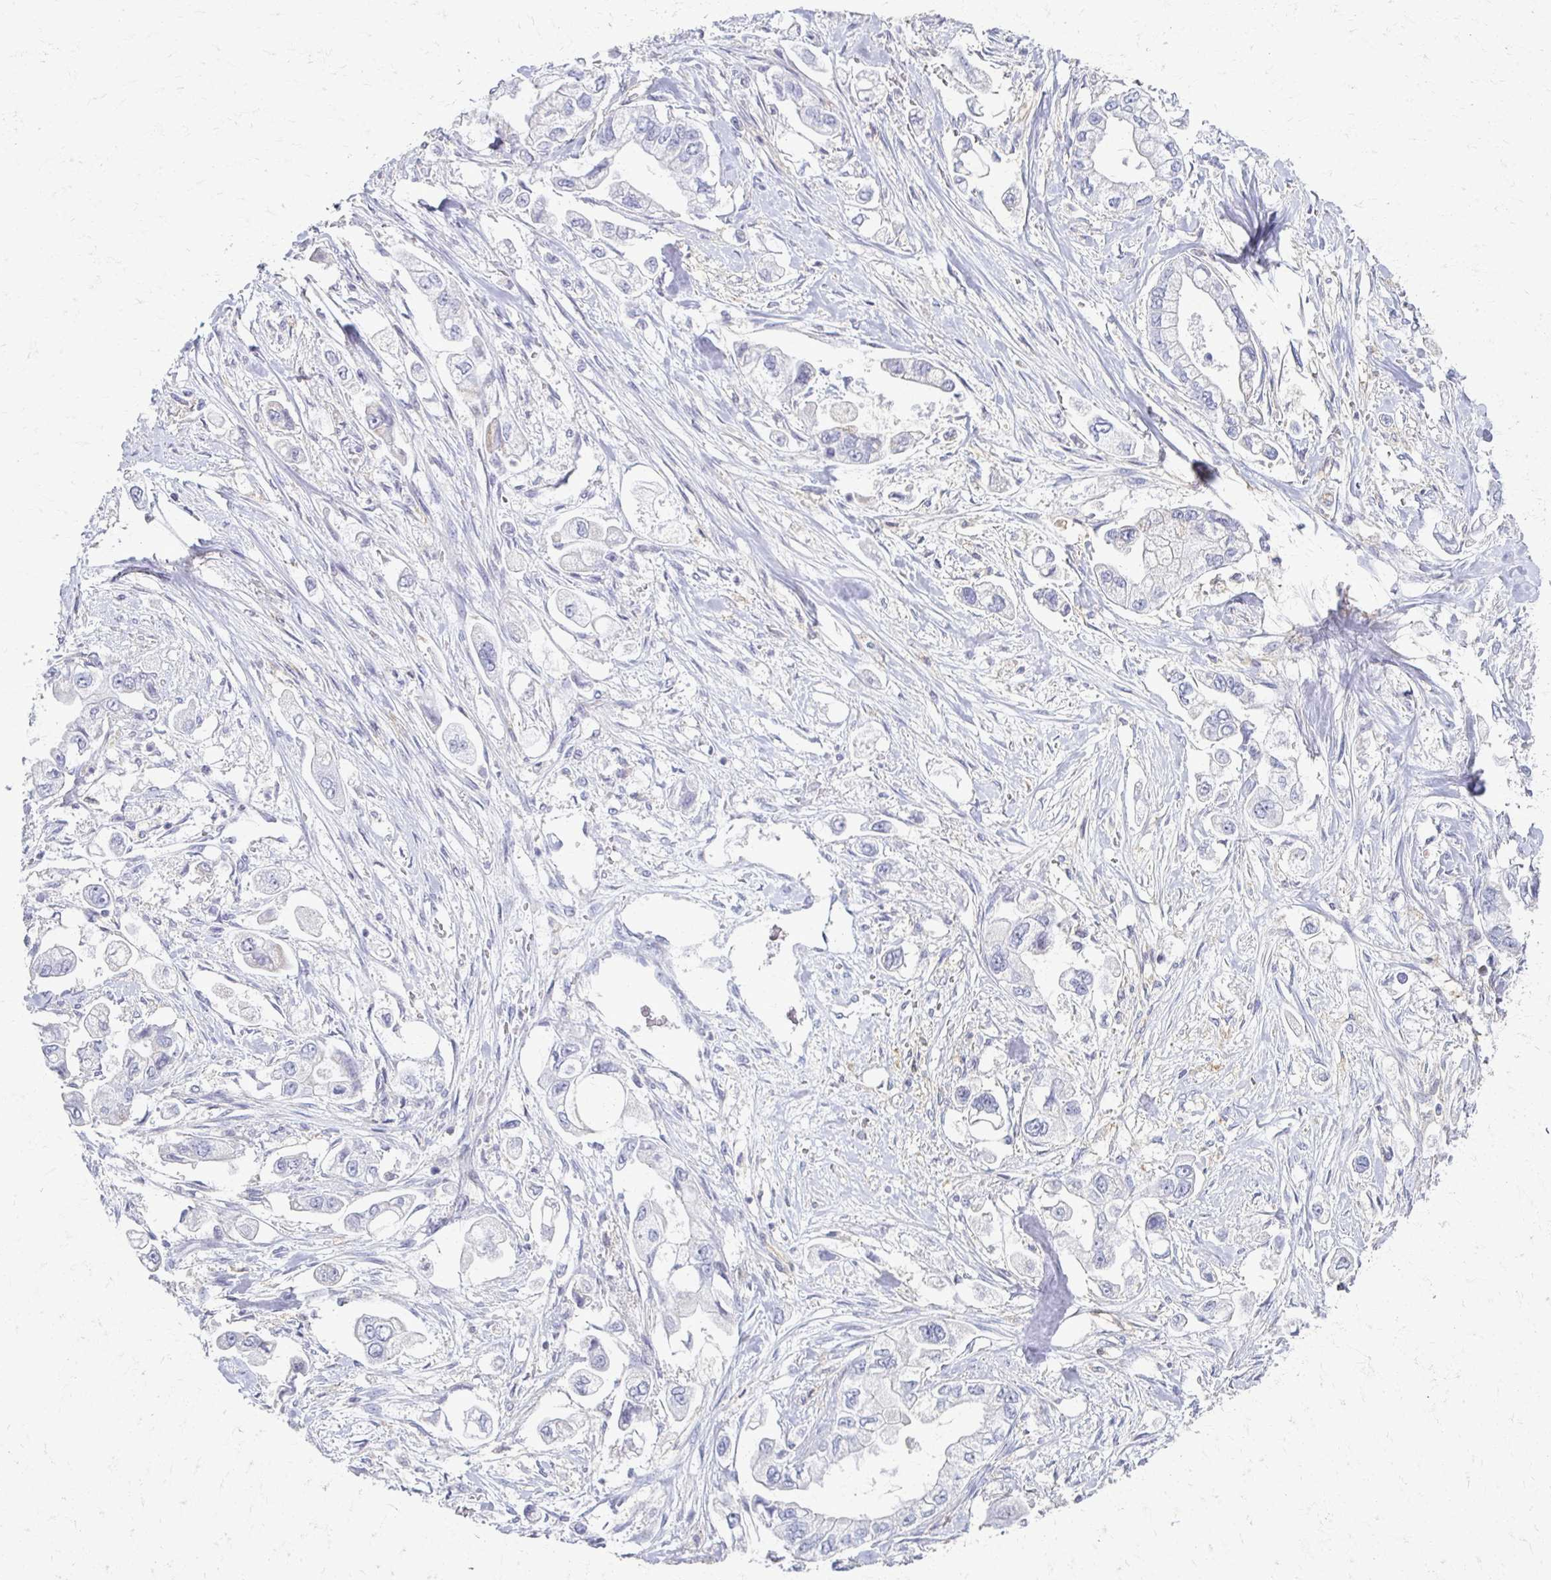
{"staining": {"intensity": "negative", "quantity": "none", "location": "none"}, "tissue": "stomach cancer", "cell_type": "Tumor cells", "image_type": "cancer", "snomed": [{"axis": "morphology", "description": "Adenocarcinoma, NOS"}, {"axis": "topography", "description": "Stomach"}], "caption": "This image is of stomach cancer stained with immunohistochemistry to label a protein in brown with the nuclei are counter-stained blue. There is no expression in tumor cells.", "gene": "FCGR2B", "patient": {"sex": "male", "age": 62}}